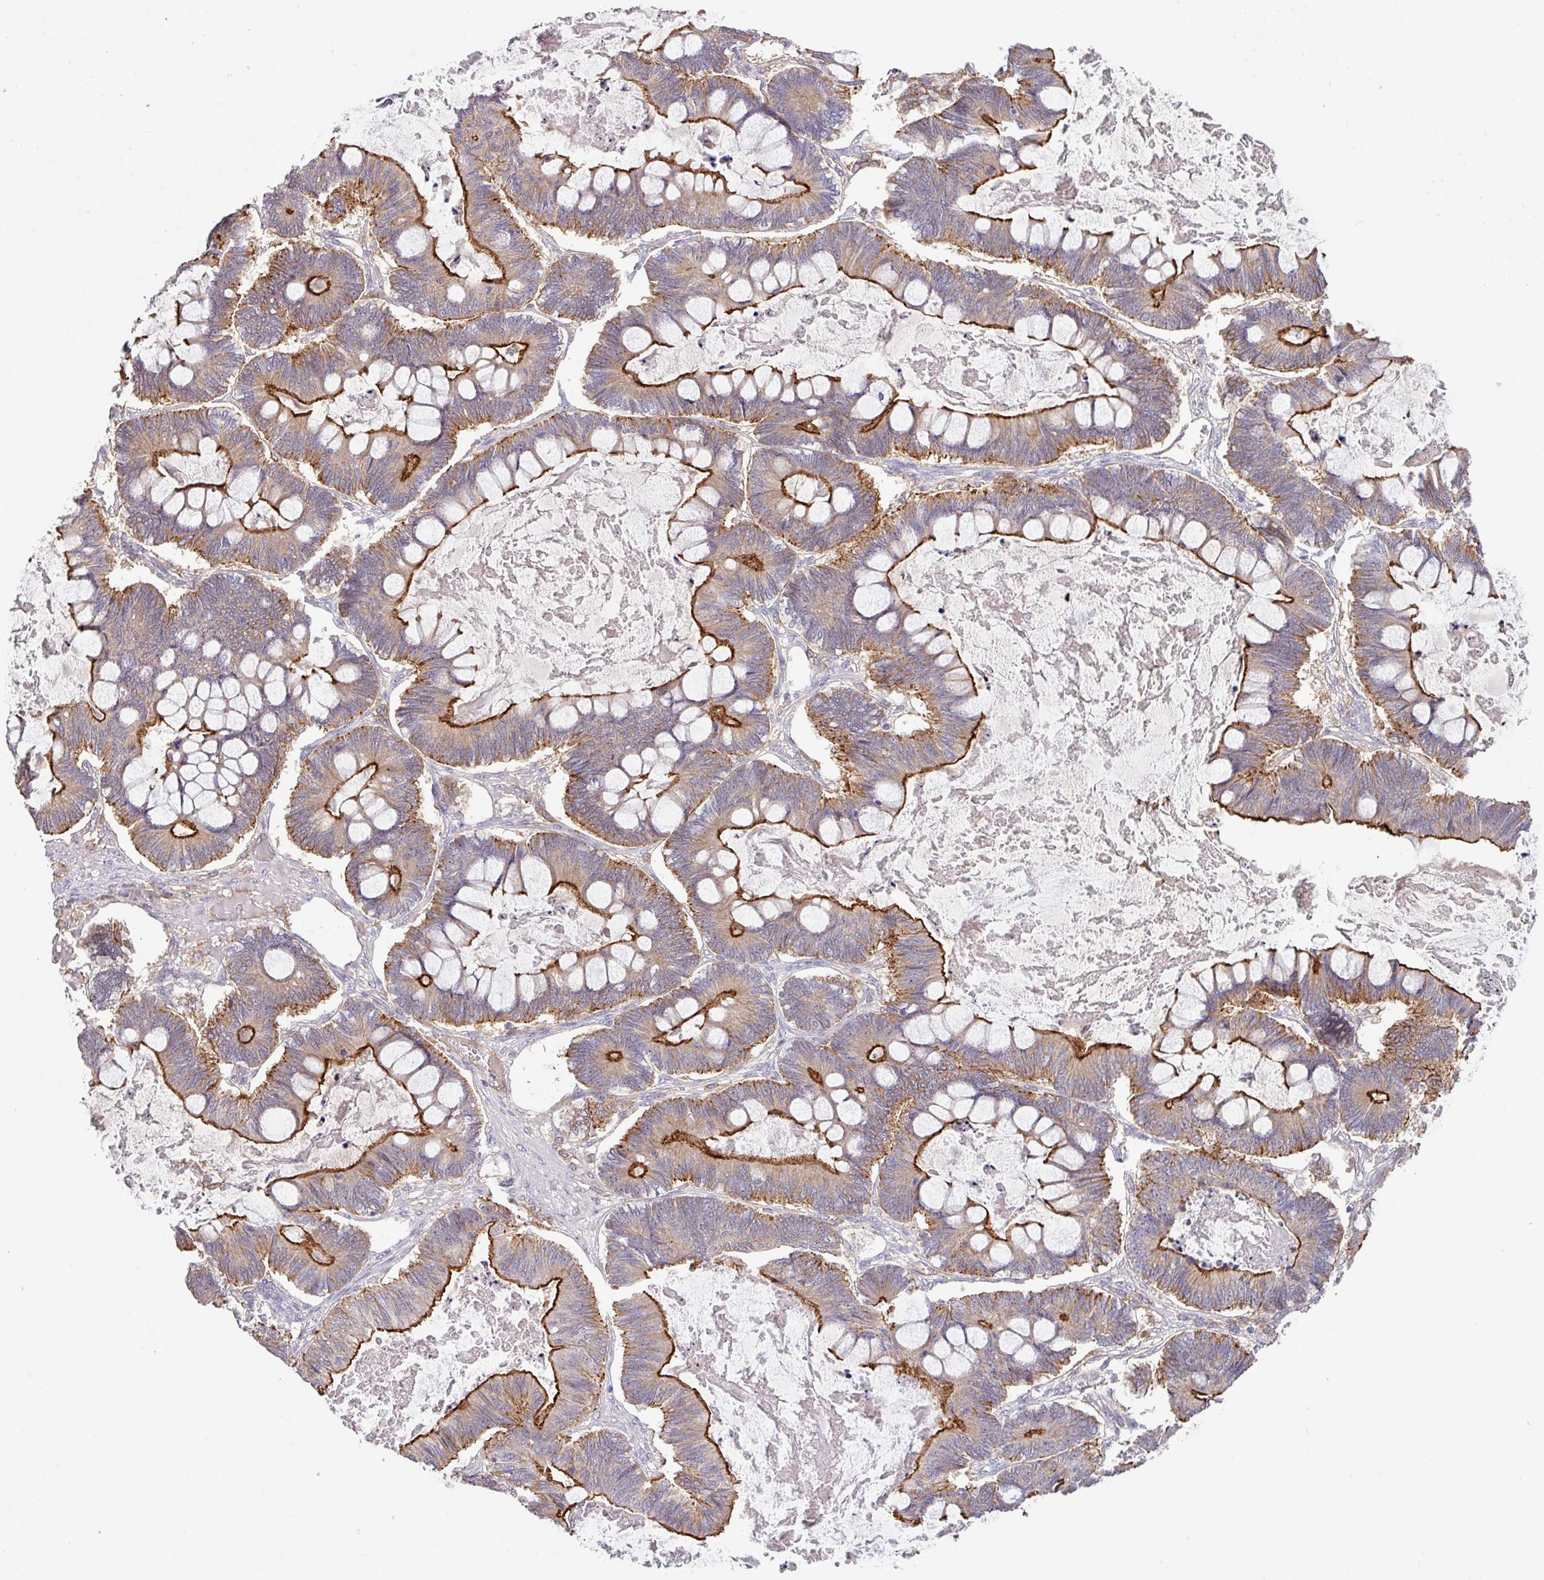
{"staining": {"intensity": "strong", "quantity": ">75%", "location": "cytoplasmic/membranous"}, "tissue": "ovarian cancer", "cell_type": "Tumor cells", "image_type": "cancer", "snomed": [{"axis": "morphology", "description": "Cystadenocarcinoma, mucinous, NOS"}, {"axis": "topography", "description": "Ovary"}], "caption": "Immunohistochemistry (IHC) staining of mucinous cystadenocarcinoma (ovarian), which demonstrates high levels of strong cytoplasmic/membranous staining in approximately >75% of tumor cells indicating strong cytoplasmic/membranous protein positivity. The staining was performed using DAB (3,3'-diaminobenzidine) (brown) for protein detection and nuclei were counterstained in hematoxylin (blue).", "gene": "LRRC53", "patient": {"sex": "female", "age": 61}}